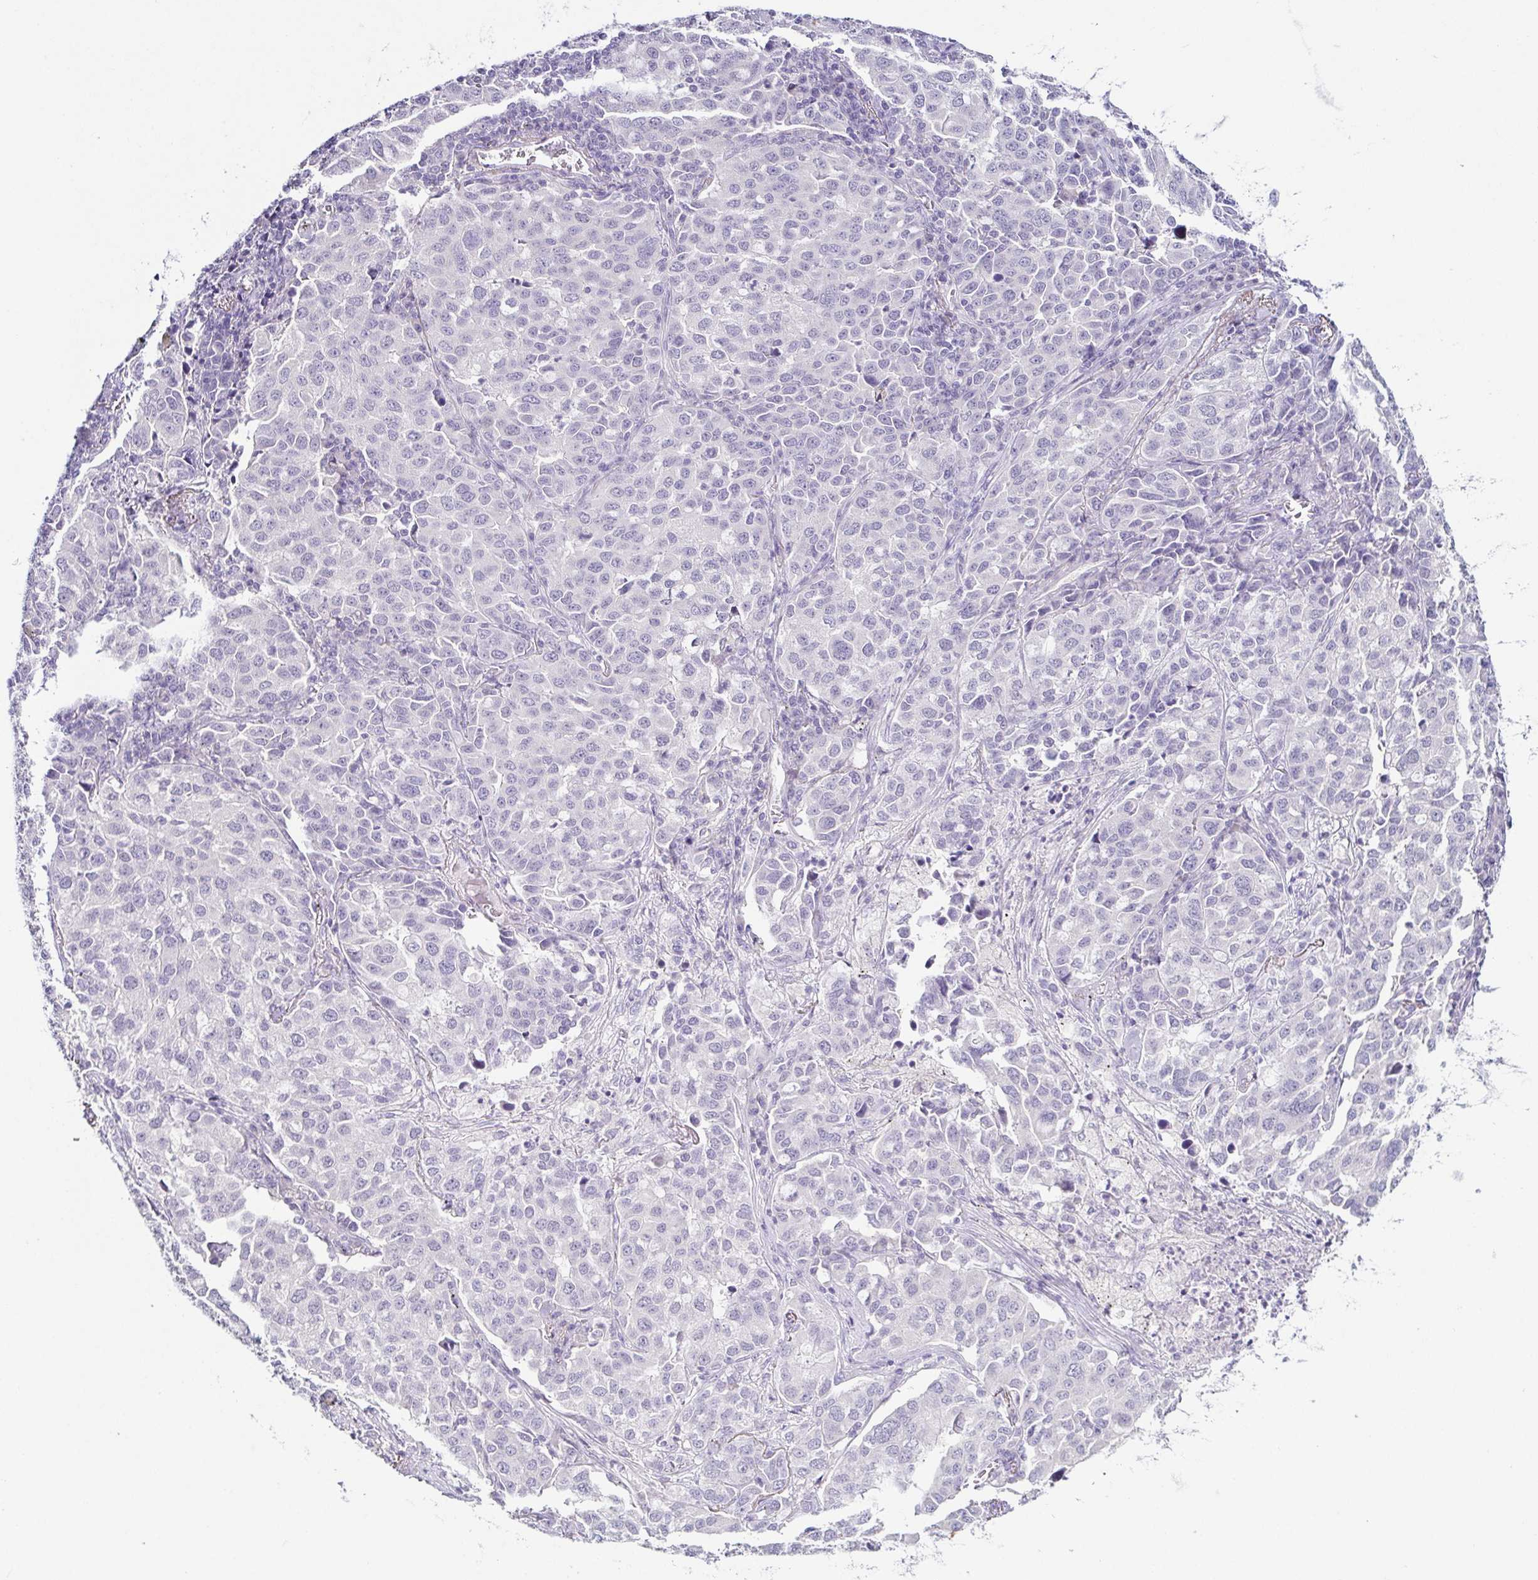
{"staining": {"intensity": "negative", "quantity": "none", "location": "none"}, "tissue": "lung cancer", "cell_type": "Tumor cells", "image_type": "cancer", "snomed": [{"axis": "morphology", "description": "Adenocarcinoma, NOS"}, {"axis": "morphology", "description": "Adenocarcinoma, metastatic, NOS"}, {"axis": "topography", "description": "Lymph node"}, {"axis": "topography", "description": "Lung"}], "caption": "Tumor cells show no significant staining in lung cancer. (DAB immunohistochemistry (IHC), high magnification).", "gene": "TP73", "patient": {"sex": "female", "age": 65}}